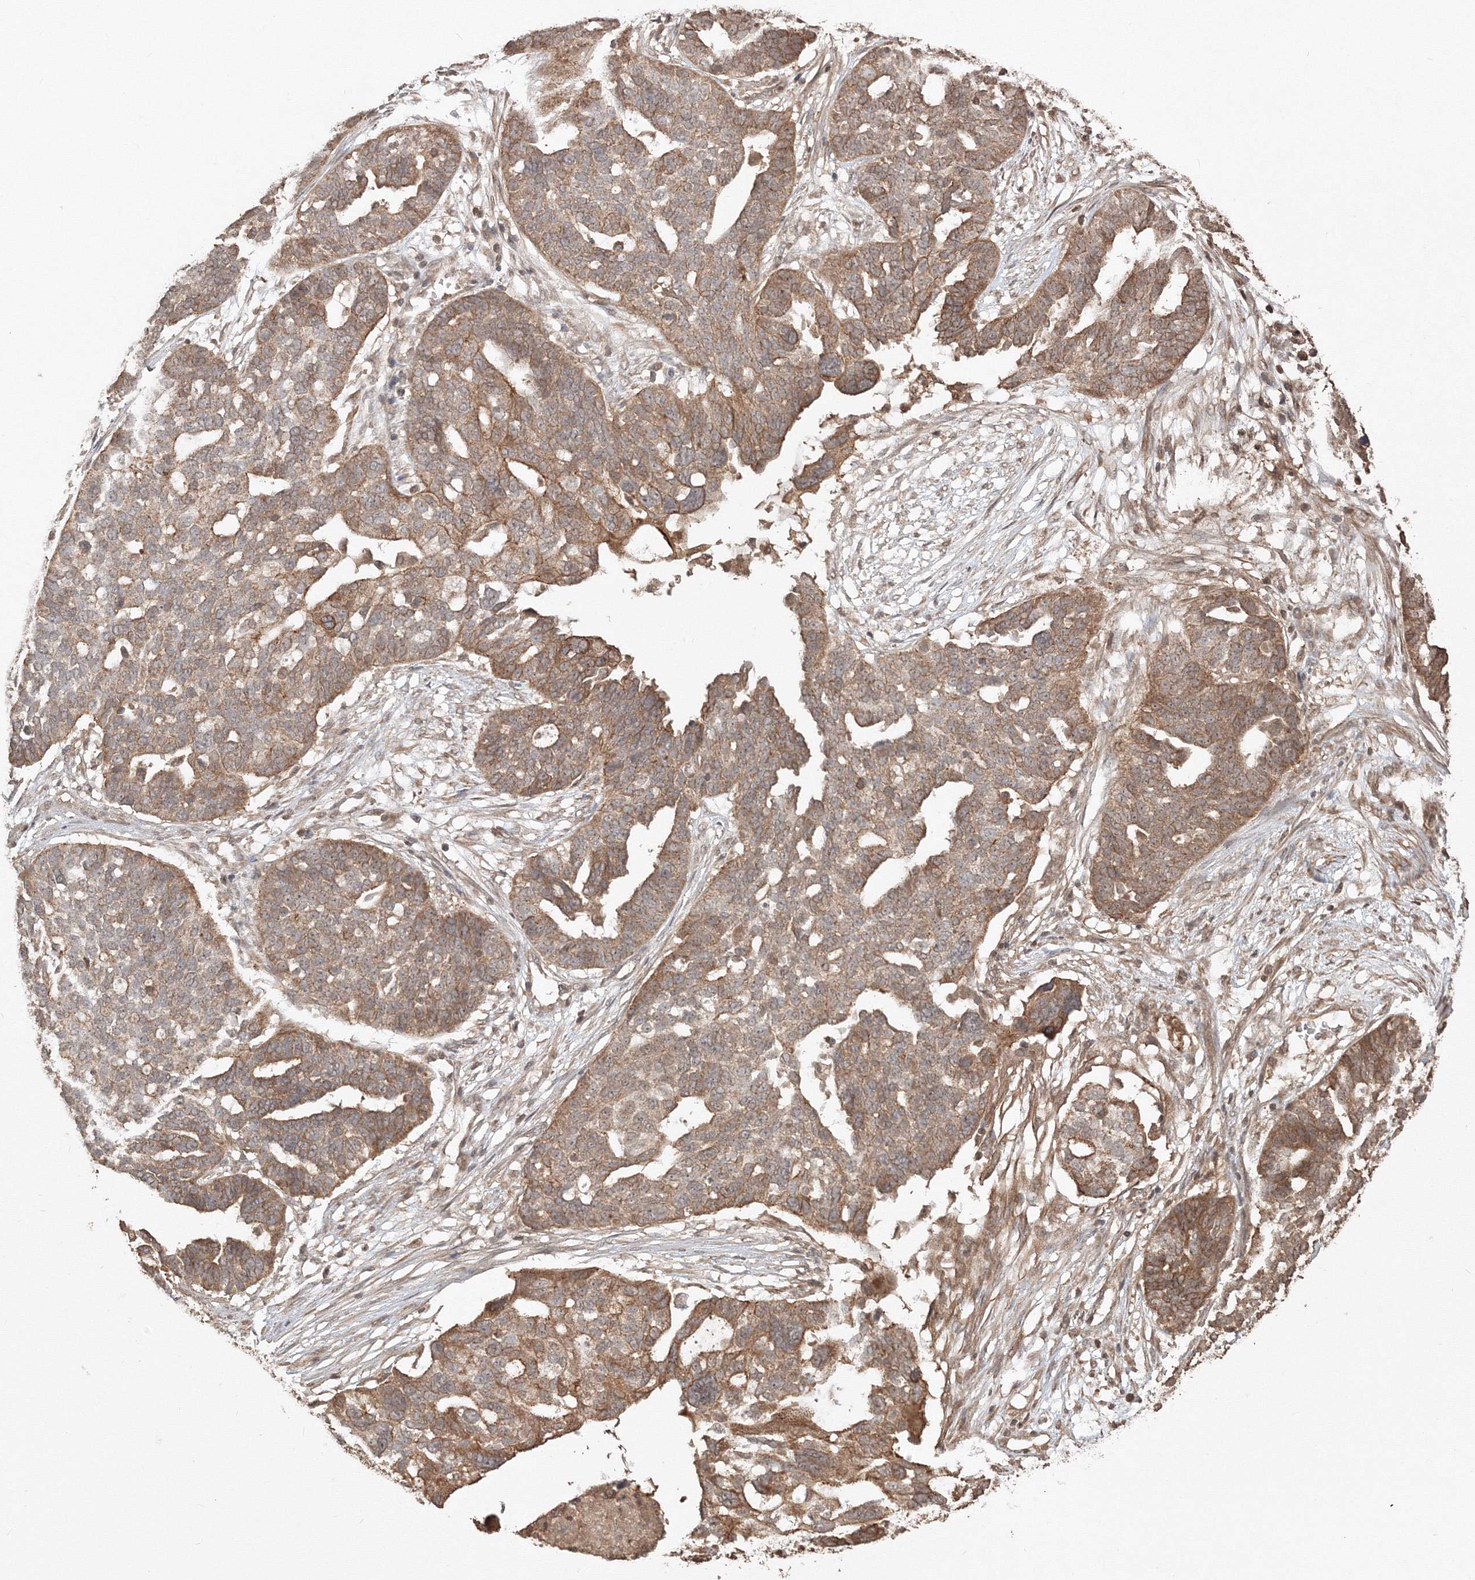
{"staining": {"intensity": "moderate", "quantity": ">75%", "location": "cytoplasmic/membranous"}, "tissue": "ovarian cancer", "cell_type": "Tumor cells", "image_type": "cancer", "snomed": [{"axis": "morphology", "description": "Cystadenocarcinoma, serous, NOS"}, {"axis": "topography", "description": "Ovary"}], "caption": "Approximately >75% of tumor cells in human ovarian serous cystadenocarcinoma display moderate cytoplasmic/membranous protein expression as visualized by brown immunohistochemical staining.", "gene": "CCDC122", "patient": {"sex": "female", "age": 59}}